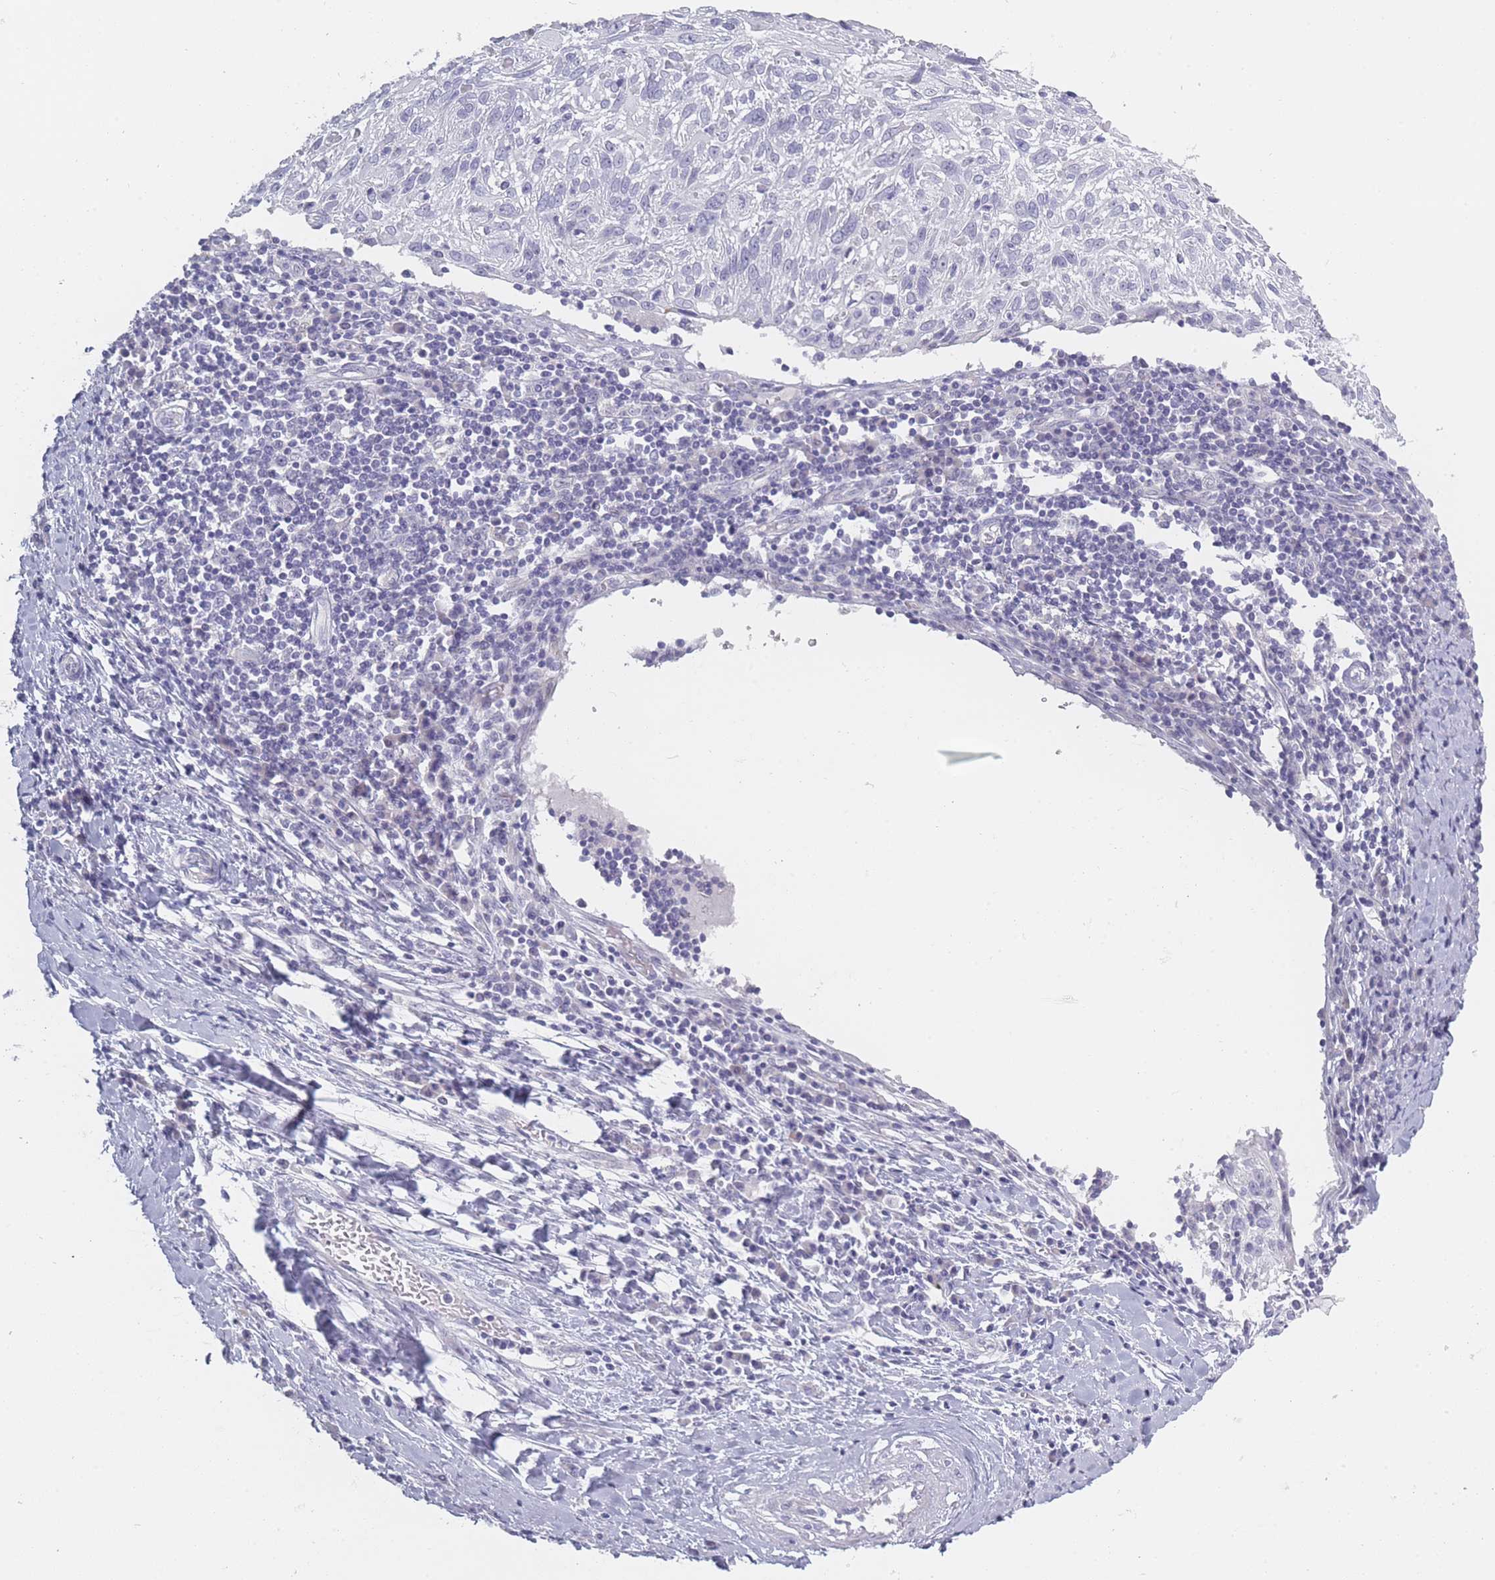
{"staining": {"intensity": "negative", "quantity": "none", "location": "none"}, "tissue": "cervical cancer", "cell_type": "Tumor cells", "image_type": "cancer", "snomed": [{"axis": "morphology", "description": "Squamous cell carcinoma, NOS"}, {"axis": "topography", "description": "Cervix"}], "caption": "Squamous cell carcinoma (cervical) stained for a protein using IHC reveals no staining tumor cells.", "gene": "ROS1", "patient": {"sex": "female", "age": 51}}